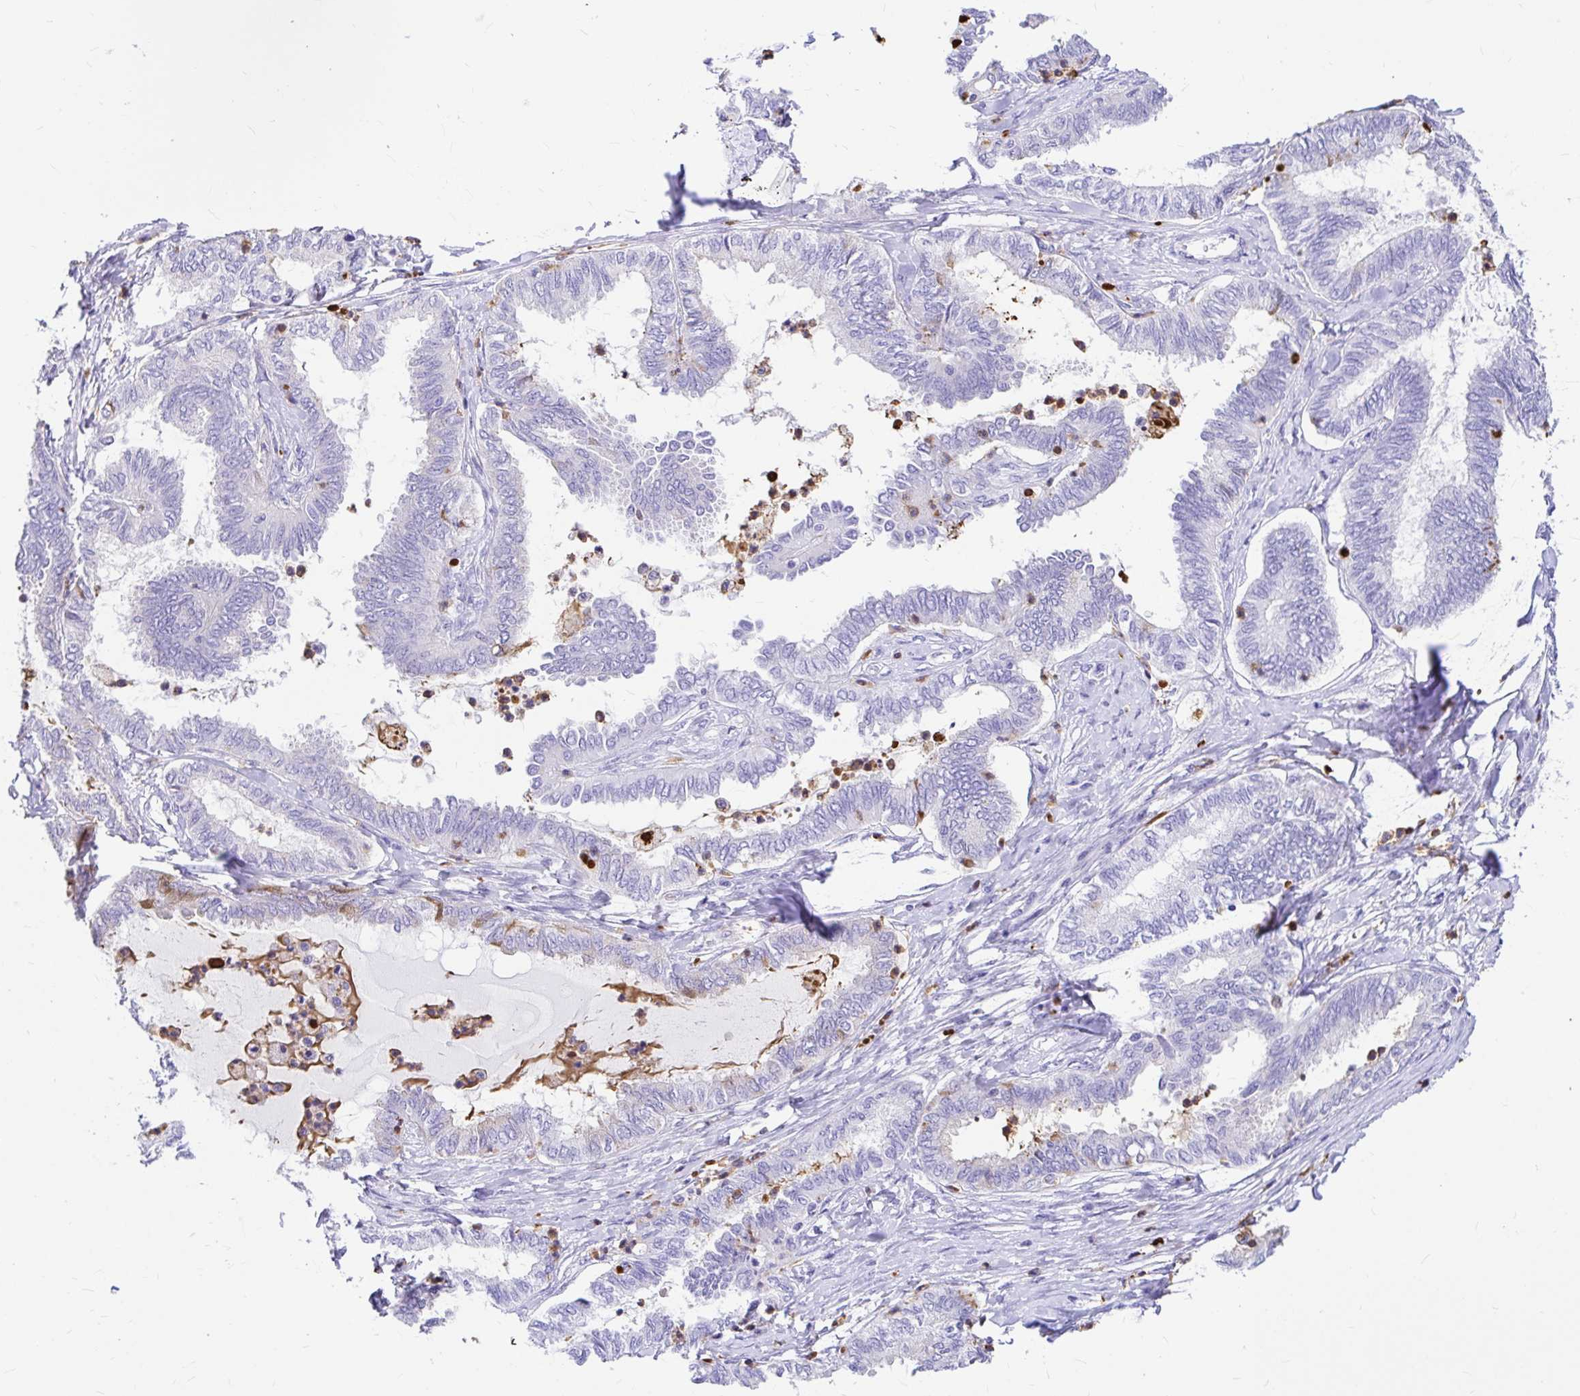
{"staining": {"intensity": "negative", "quantity": "none", "location": "none"}, "tissue": "ovarian cancer", "cell_type": "Tumor cells", "image_type": "cancer", "snomed": [{"axis": "morphology", "description": "Carcinoma, endometroid"}, {"axis": "topography", "description": "Ovary"}], "caption": "Human endometroid carcinoma (ovarian) stained for a protein using immunohistochemistry (IHC) demonstrates no staining in tumor cells.", "gene": "CLEC1B", "patient": {"sex": "female", "age": 70}}